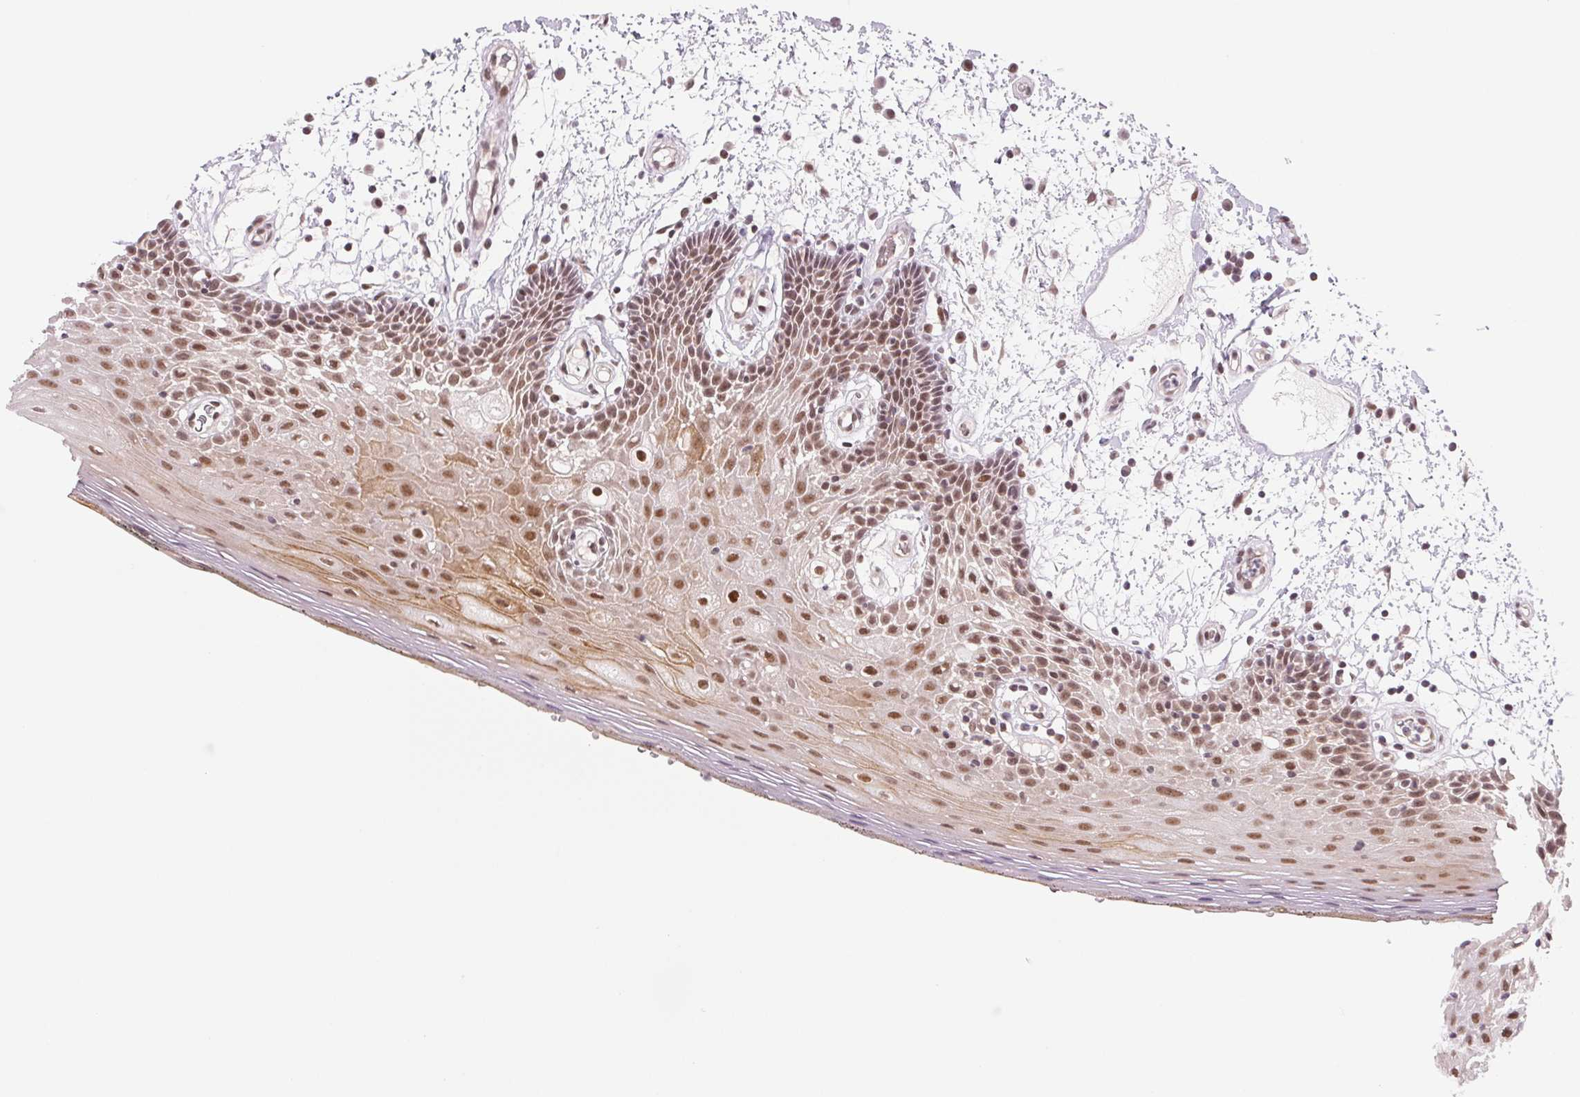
{"staining": {"intensity": "moderate", "quantity": ">75%", "location": "cytoplasmic/membranous,nuclear"}, "tissue": "oral mucosa", "cell_type": "Squamous epithelial cells", "image_type": "normal", "snomed": [{"axis": "morphology", "description": "Normal tissue, NOS"}, {"axis": "morphology", "description": "Squamous cell carcinoma, NOS"}, {"axis": "topography", "description": "Oral tissue"}, {"axis": "topography", "description": "Head-Neck"}], "caption": "Squamous epithelial cells reveal medium levels of moderate cytoplasmic/membranous,nuclear staining in about >75% of cells in unremarkable oral mucosa.", "gene": "DNAJB6", "patient": {"sex": "male", "age": 52}}